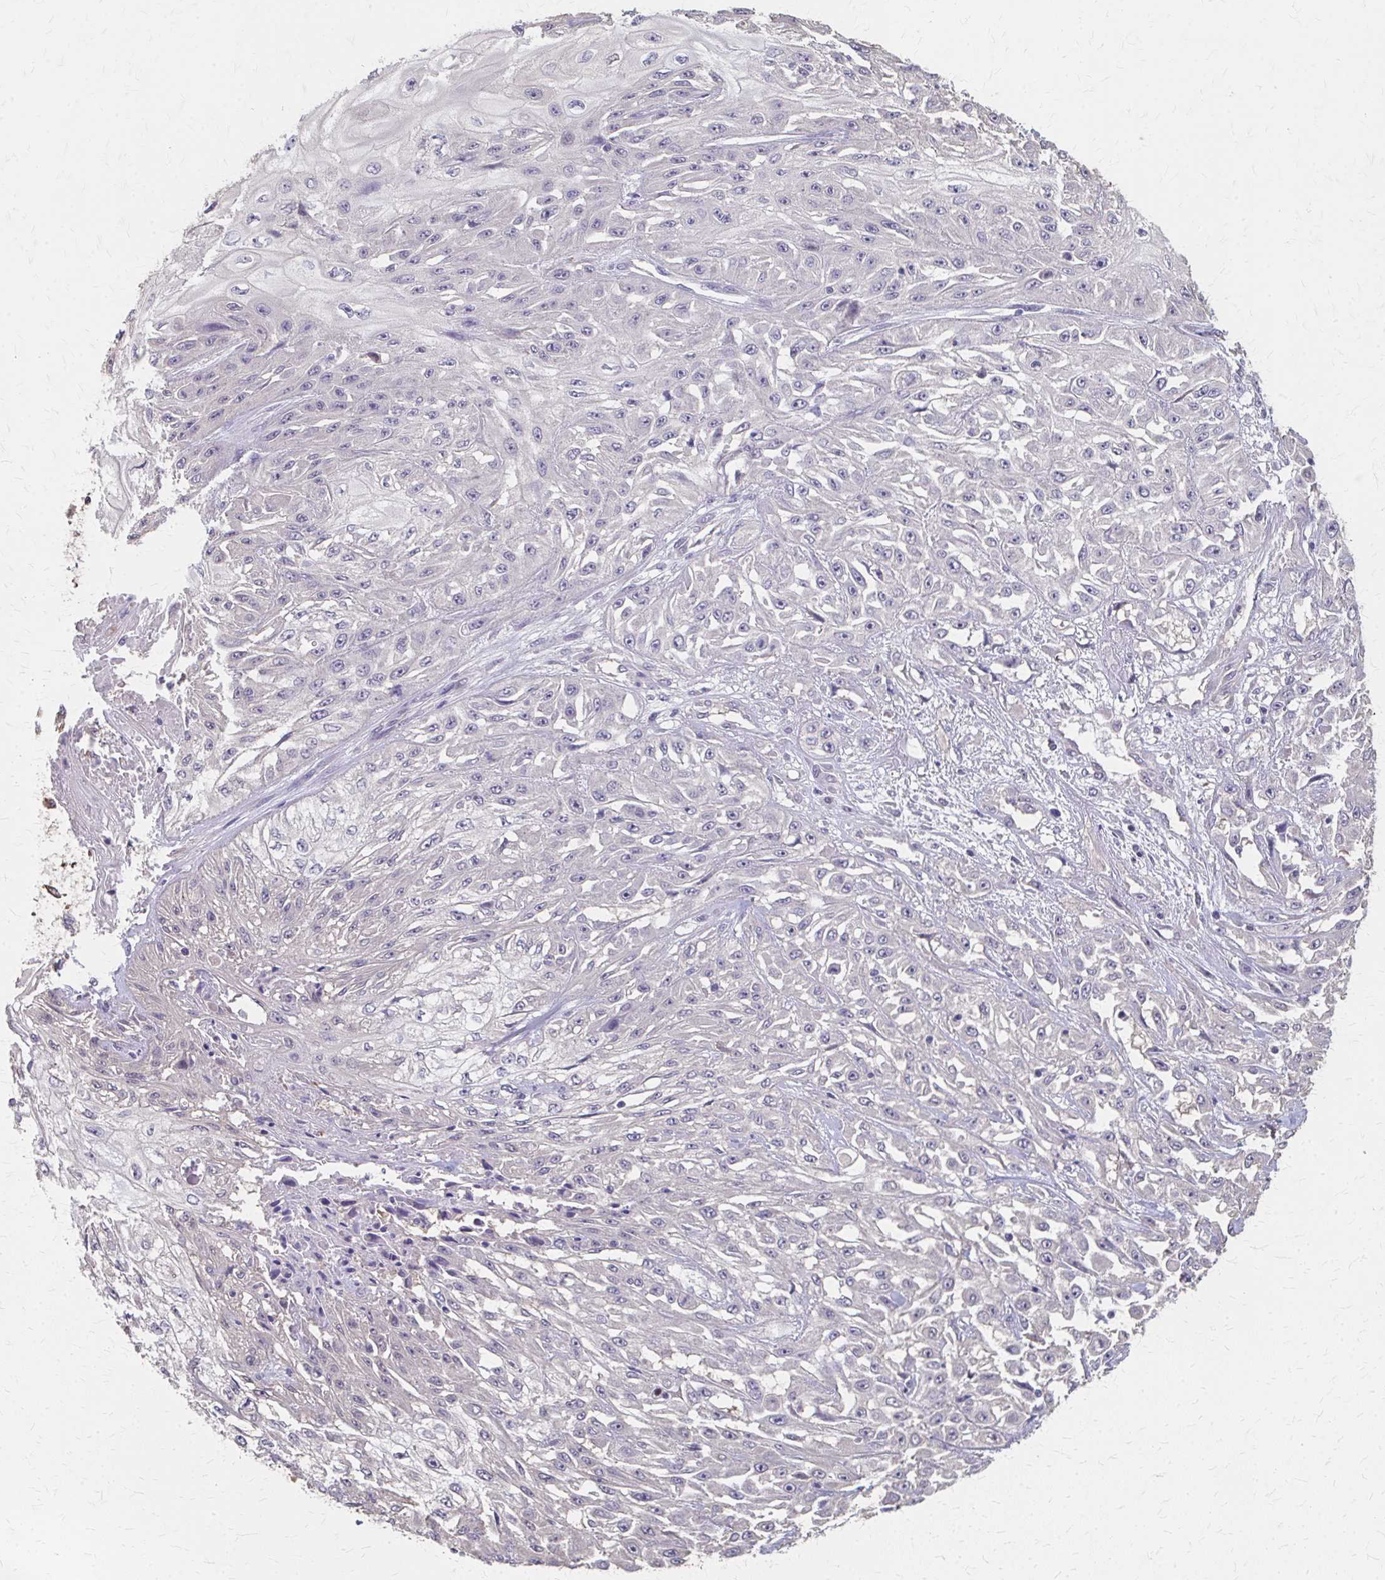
{"staining": {"intensity": "negative", "quantity": "none", "location": "none"}, "tissue": "skin cancer", "cell_type": "Tumor cells", "image_type": "cancer", "snomed": [{"axis": "morphology", "description": "Squamous cell carcinoma, NOS"}, {"axis": "morphology", "description": "Squamous cell carcinoma, metastatic, NOS"}, {"axis": "topography", "description": "Skin"}, {"axis": "topography", "description": "Lymph node"}], "caption": "This is a photomicrograph of IHC staining of skin cancer, which shows no staining in tumor cells. Nuclei are stained in blue.", "gene": "RABGAP1L", "patient": {"sex": "male", "age": 75}}